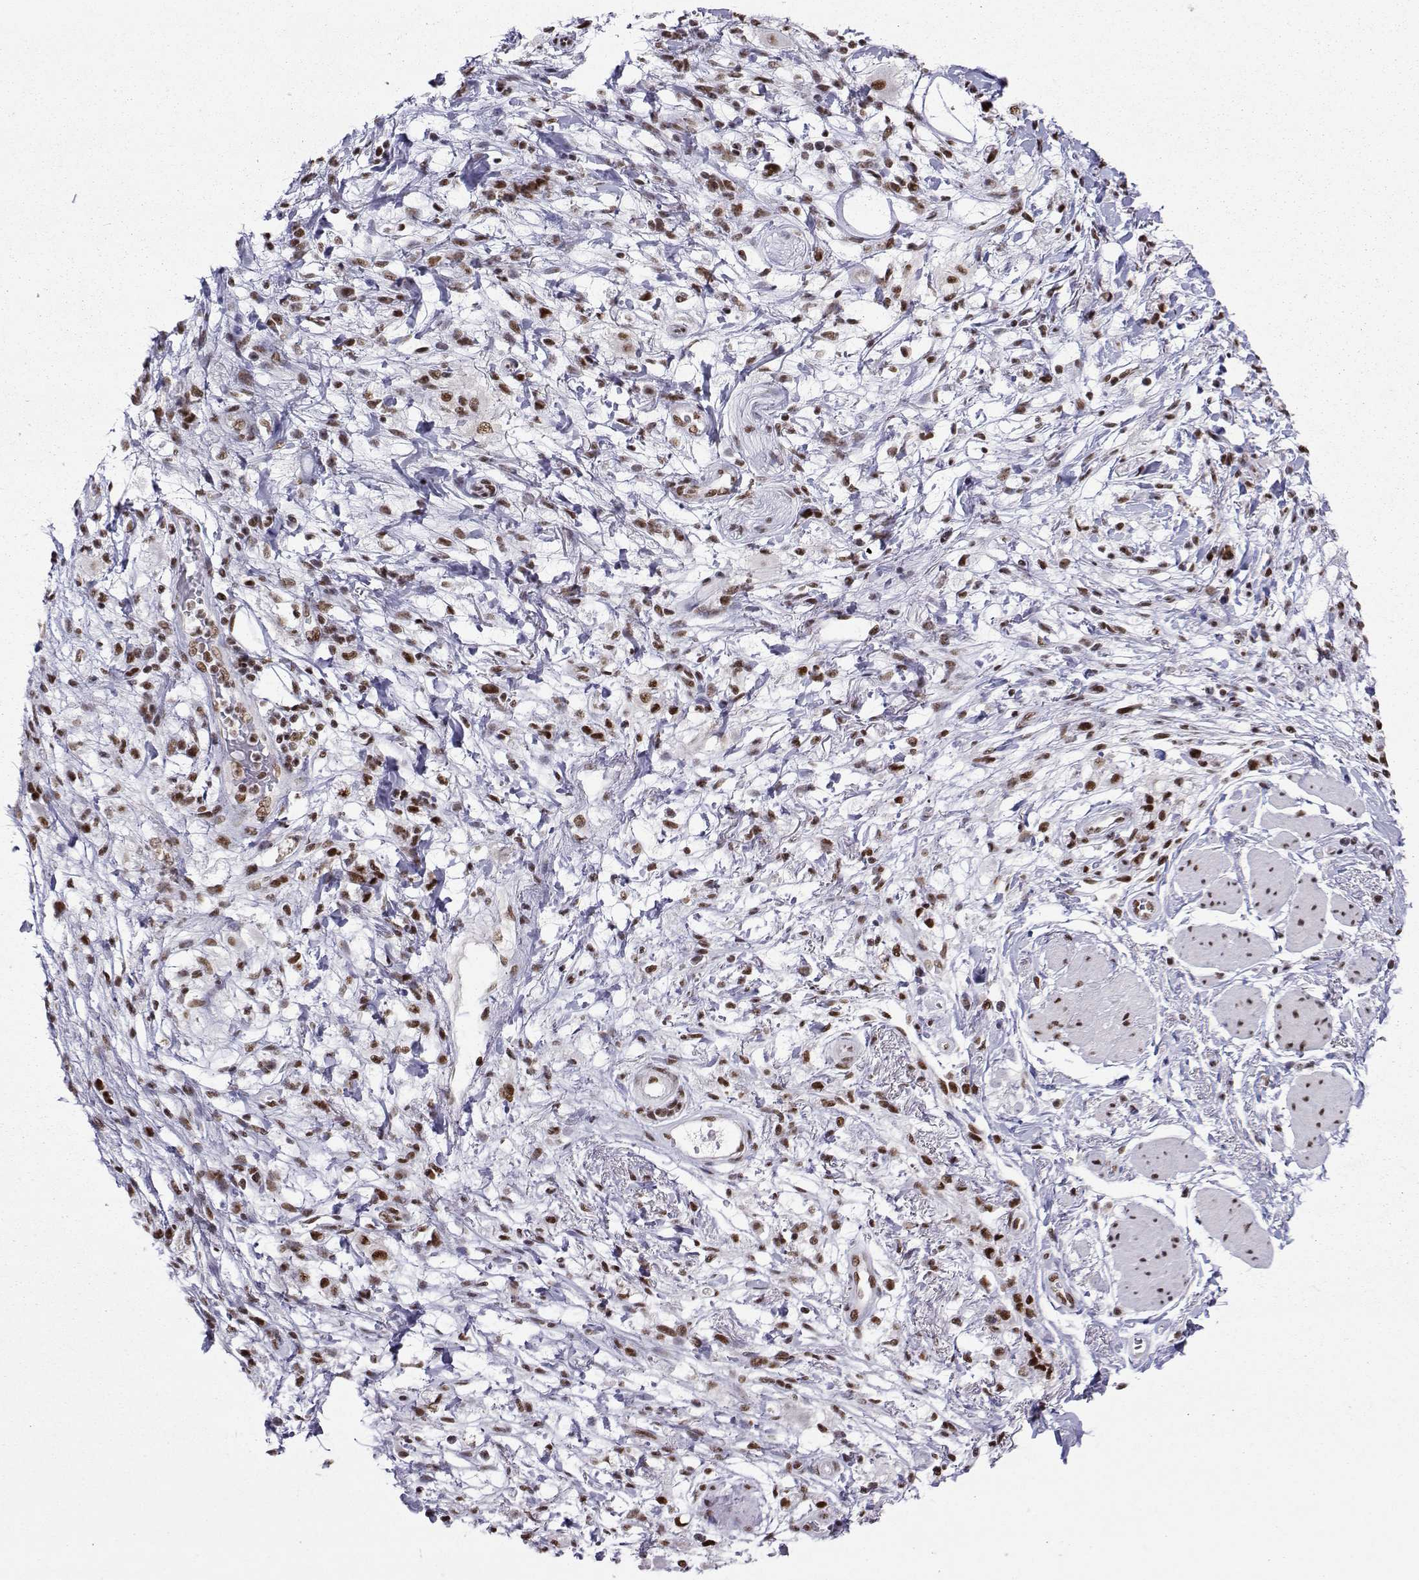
{"staining": {"intensity": "moderate", "quantity": "25%-75%", "location": "nuclear"}, "tissue": "stomach cancer", "cell_type": "Tumor cells", "image_type": "cancer", "snomed": [{"axis": "morphology", "description": "Adenocarcinoma, NOS"}, {"axis": "topography", "description": "Stomach"}], "caption": "A high-resolution histopathology image shows IHC staining of adenocarcinoma (stomach), which exhibits moderate nuclear staining in about 25%-75% of tumor cells.", "gene": "SNRPB2", "patient": {"sex": "female", "age": 60}}